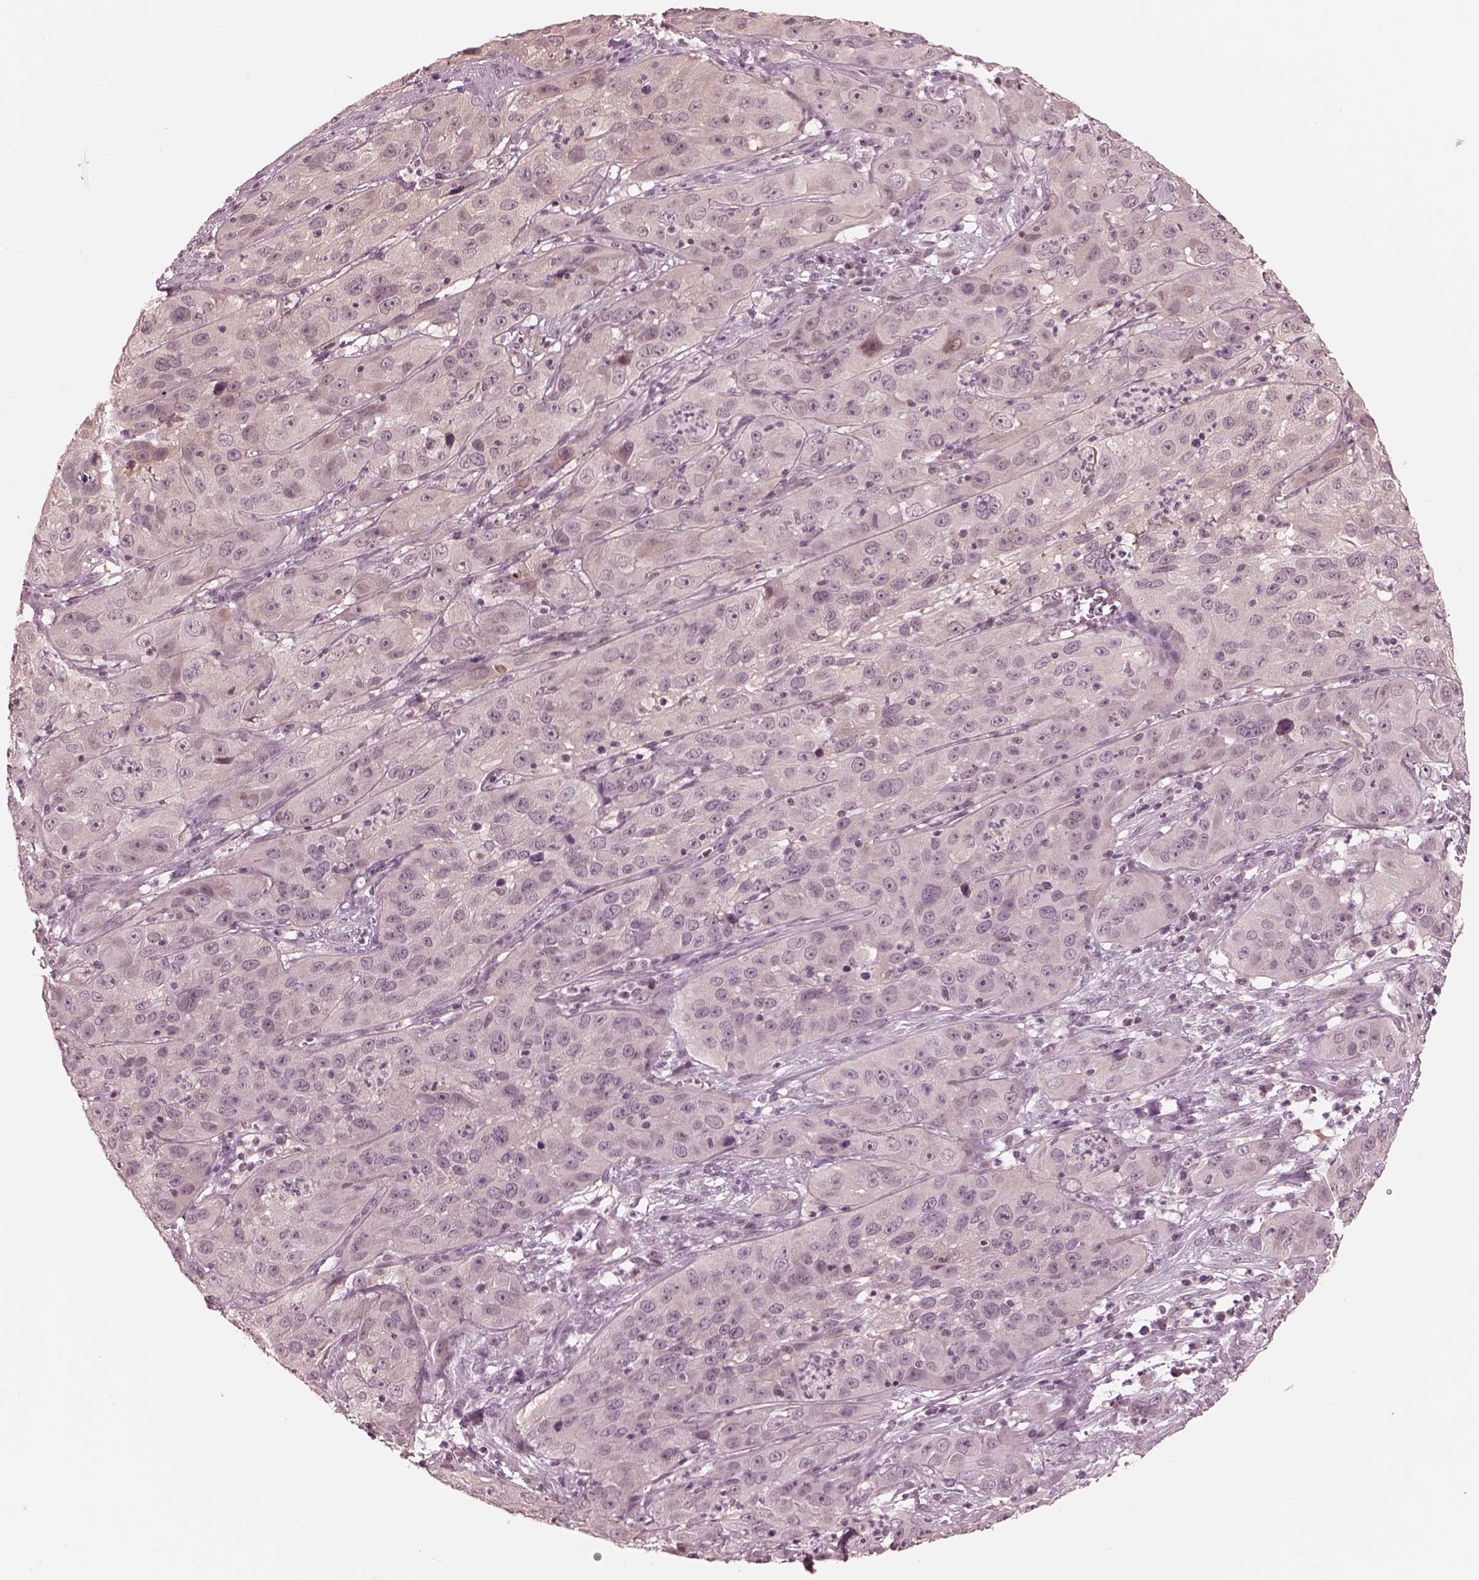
{"staining": {"intensity": "negative", "quantity": "none", "location": "none"}, "tissue": "cervical cancer", "cell_type": "Tumor cells", "image_type": "cancer", "snomed": [{"axis": "morphology", "description": "Squamous cell carcinoma, NOS"}, {"axis": "topography", "description": "Cervix"}], "caption": "Image shows no protein positivity in tumor cells of cervical cancer (squamous cell carcinoma) tissue. (IHC, brightfield microscopy, high magnification).", "gene": "IQCG", "patient": {"sex": "female", "age": 32}}